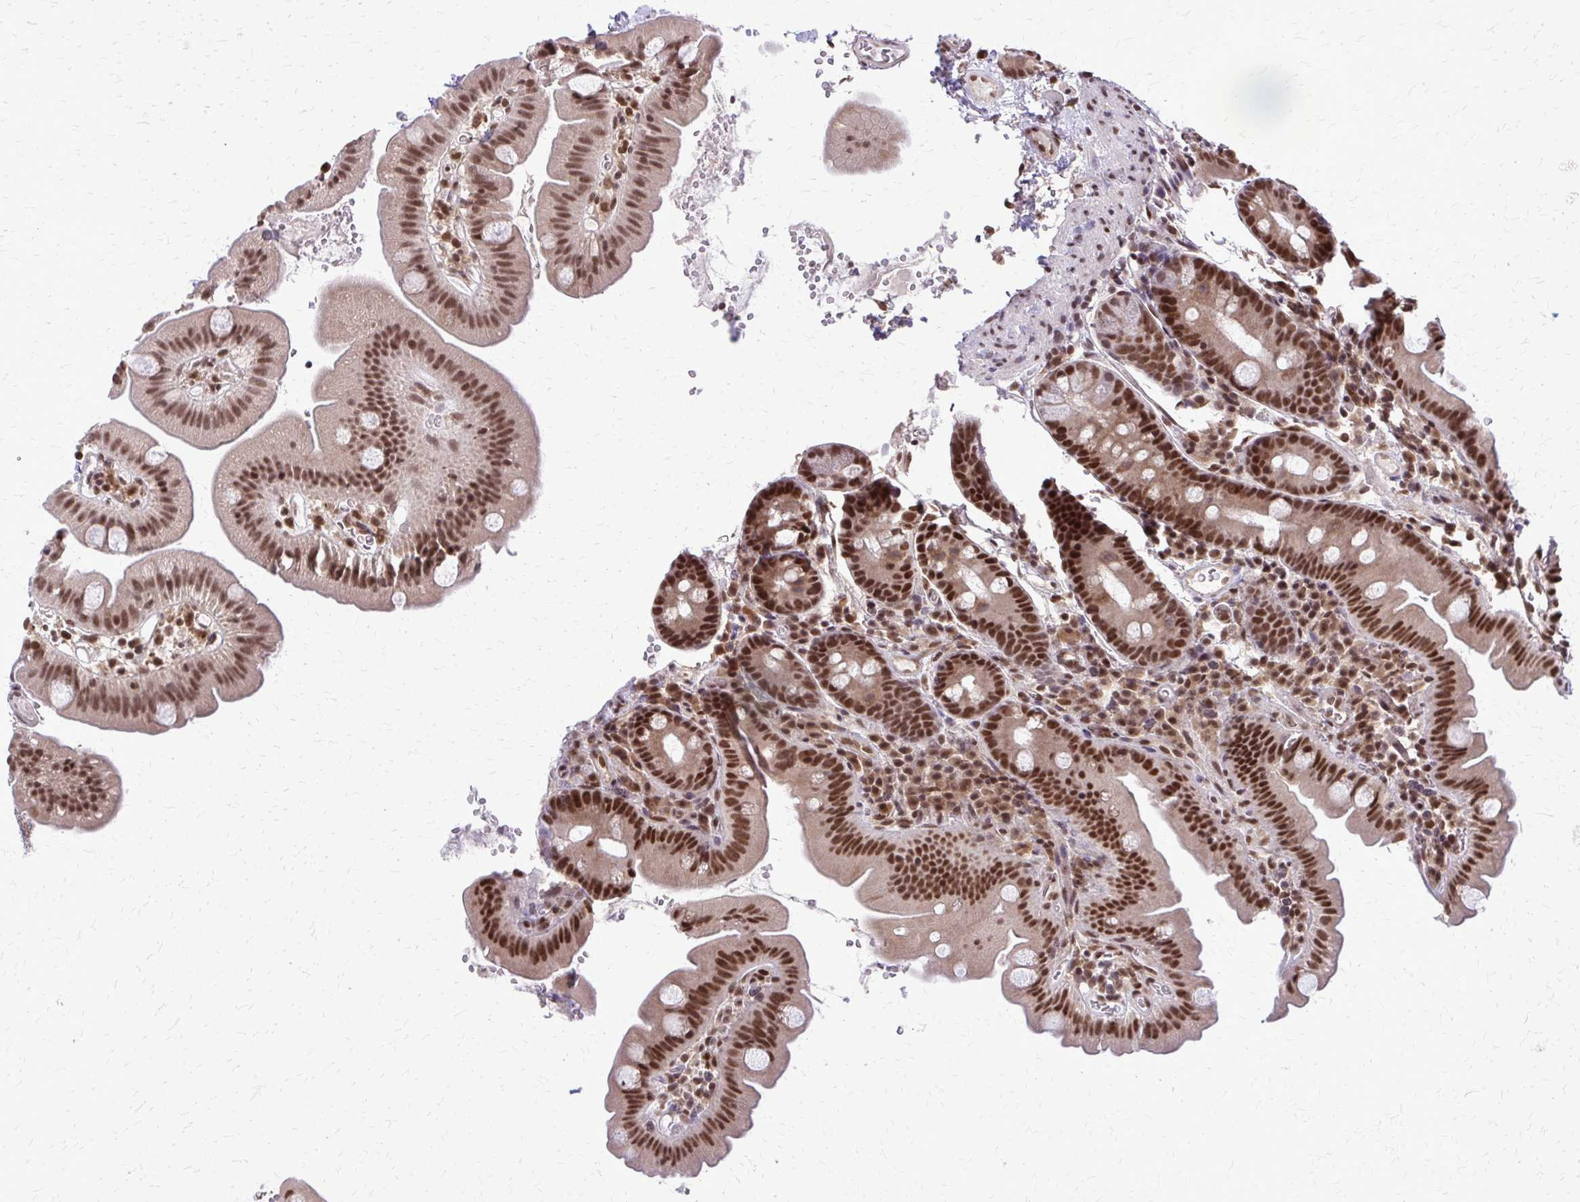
{"staining": {"intensity": "strong", "quantity": ">75%", "location": "cytoplasmic/membranous,nuclear"}, "tissue": "small intestine", "cell_type": "Glandular cells", "image_type": "normal", "snomed": [{"axis": "morphology", "description": "Normal tissue, NOS"}, {"axis": "topography", "description": "Small intestine"}], "caption": "Unremarkable small intestine was stained to show a protein in brown. There is high levels of strong cytoplasmic/membranous,nuclear positivity in approximately >75% of glandular cells.", "gene": "HDAC3", "patient": {"sex": "female", "age": 68}}